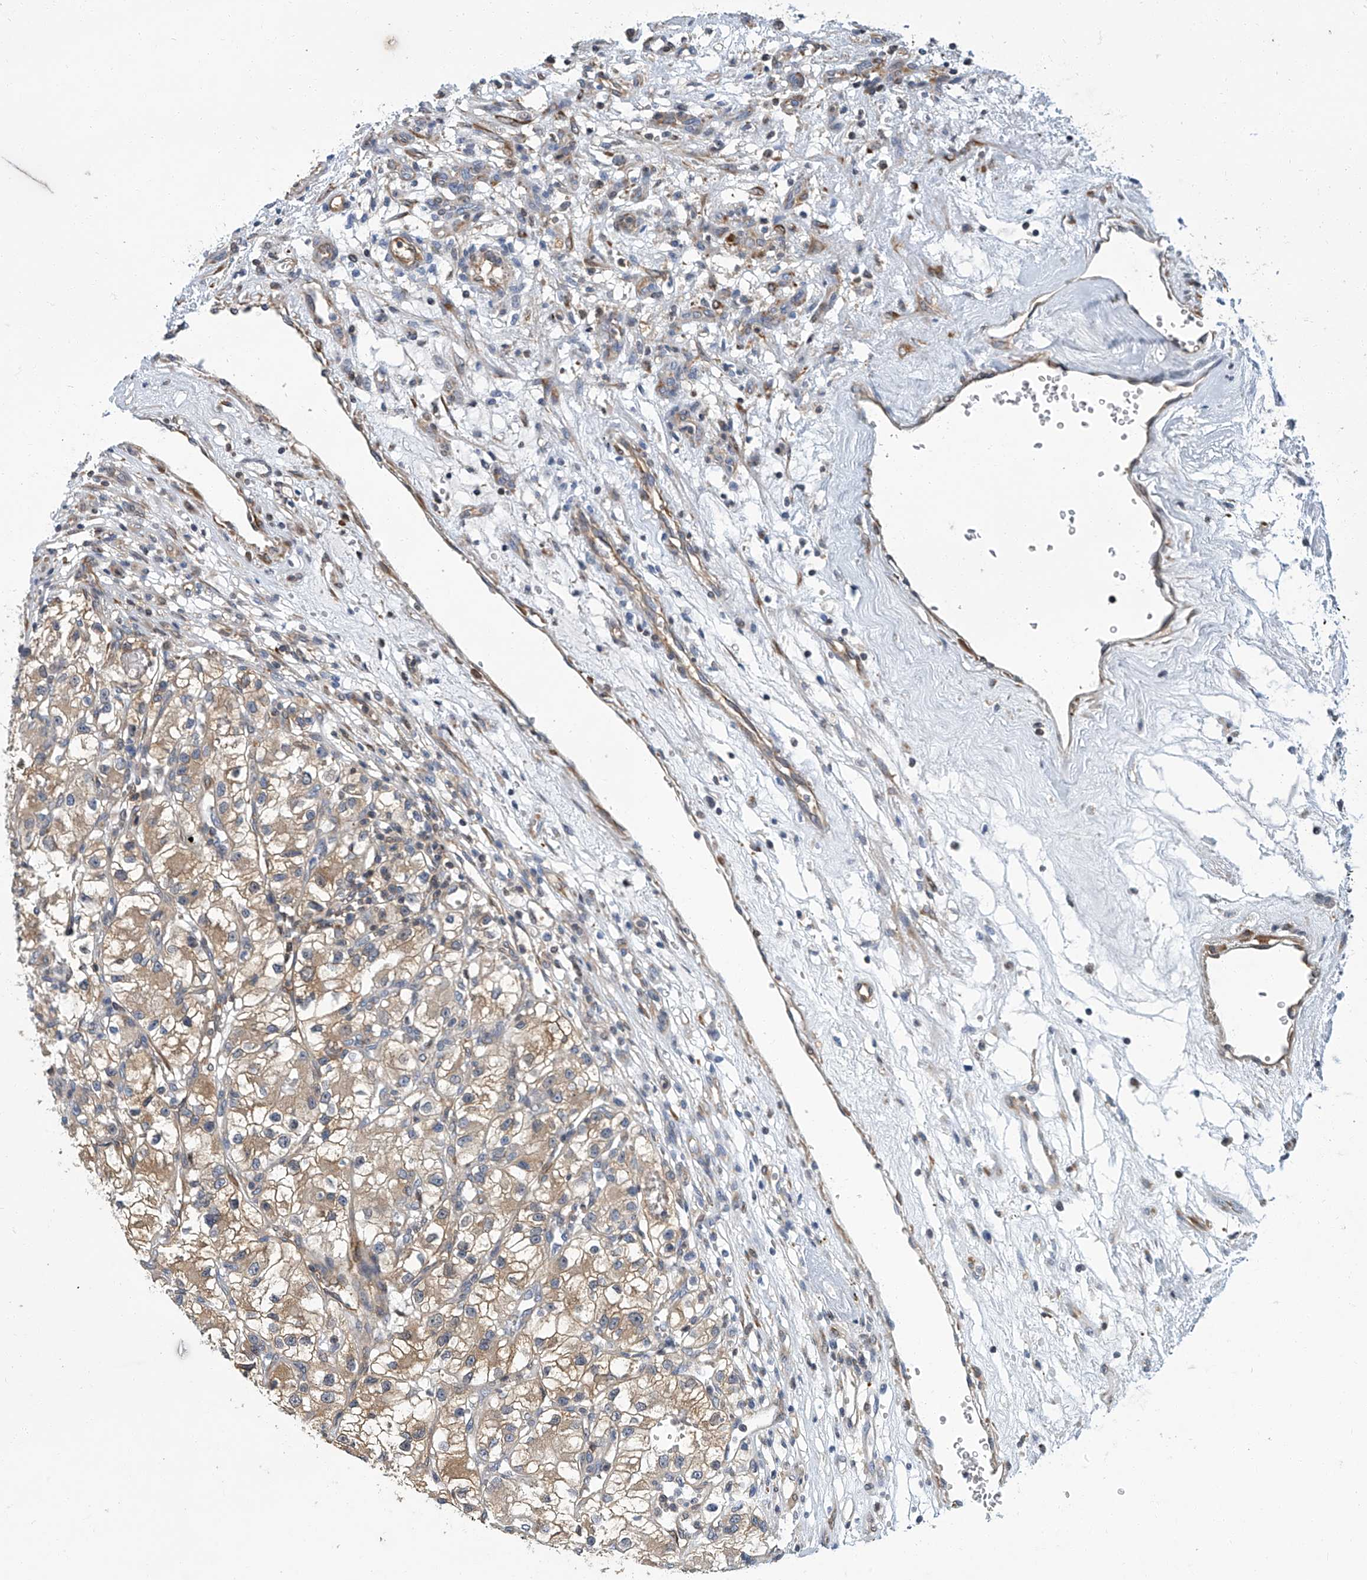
{"staining": {"intensity": "moderate", "quantity": ">75%", "location": "cytoplasmic/membranous"}, "tissue": "renal cancer", "cell_type": "Tumor cells", "image_type": "cancer", "snomed": [{"axis": "morphology", "description": "Adenocarcinoma, NOS"}, {"axis": "topography", "description": "Kidney"}], "caption": "Brown immunohistochemical staining in human renal cancer reveals moderate cytoplasmic/membranous positivity in approximately >75% of tumor cells.", "gene": "PSMB10", "patient": {"sex": "female", "age": 57}}